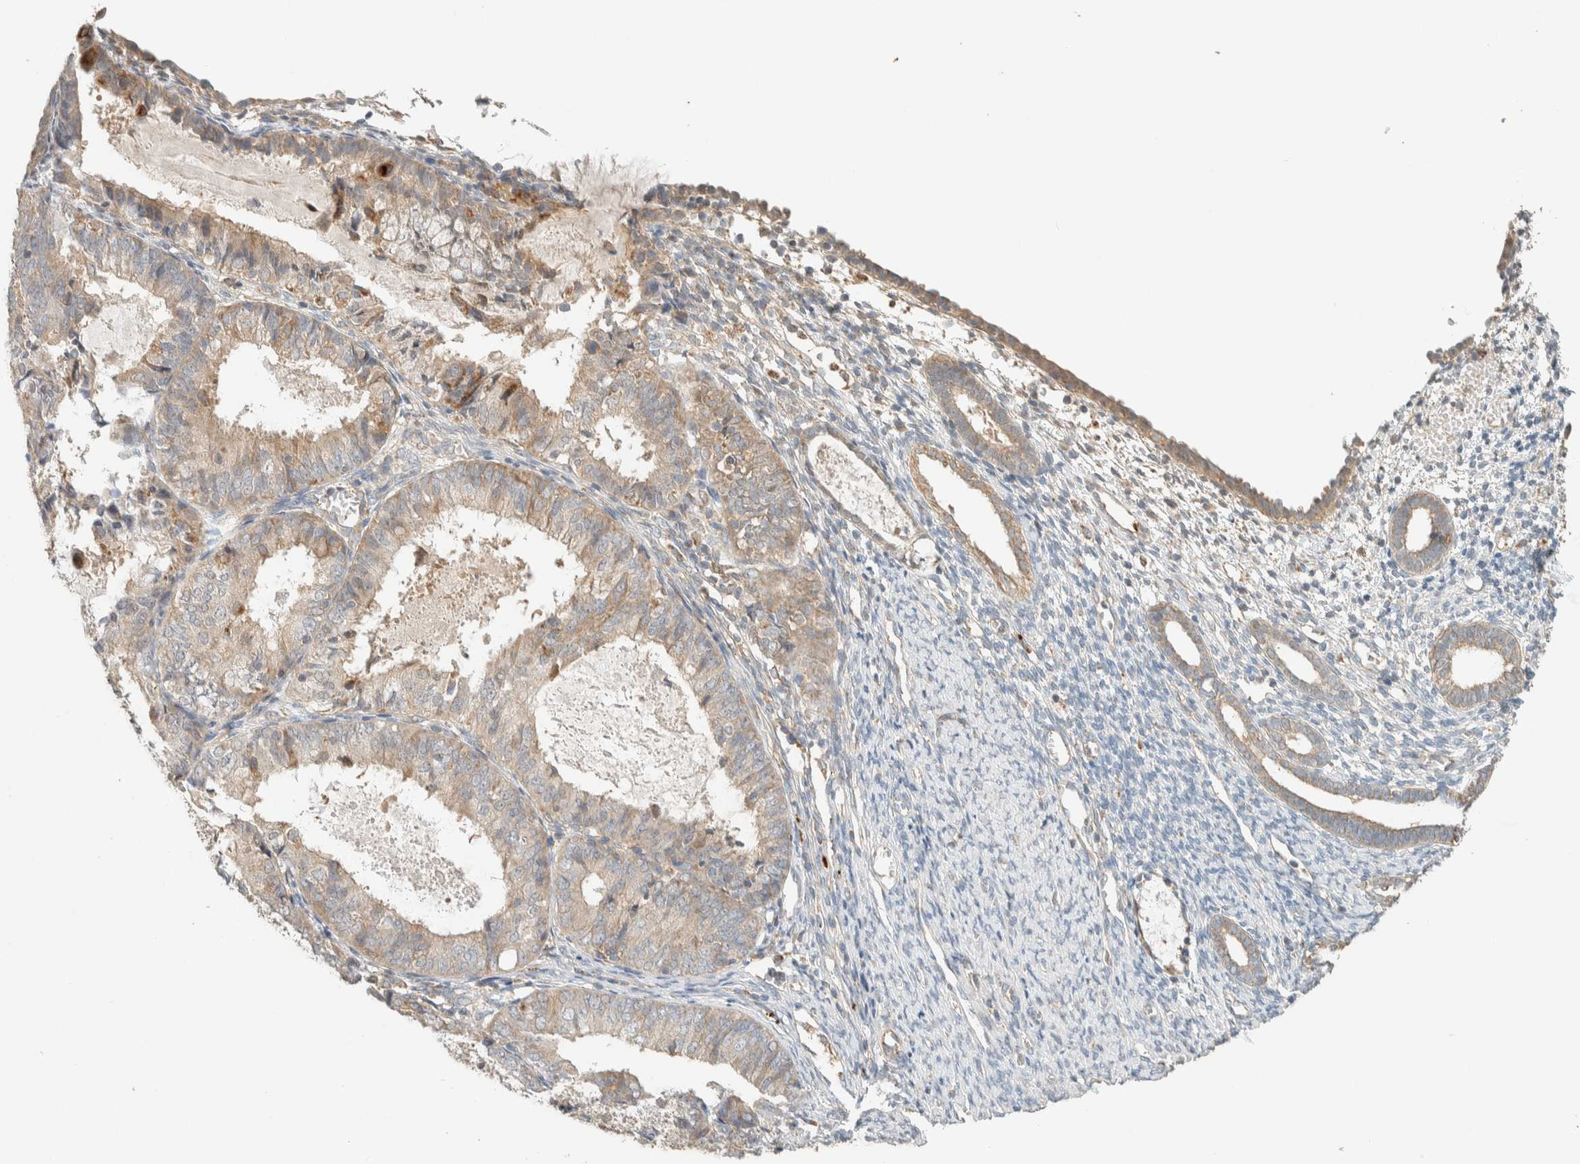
{"staining": {"intensity": "negative", "quantity": "none", "location": "none"}, "tissue": "endometrium", "cell_type": "Cells in endometrial stroma", "image_type": "normal", "snomed": [{"axis": "morphology", "description": "Normal tissue, NOS"}, {"axis": "morphology", "description": "Adenocarcinoma, NOS"}, {"axis": "topography", "description": "Endometrium"}], "caption": "Cells in endometrial stroma are negative for brown protein staining in normal endometrium.", "gene": "PDE7B", "patient": {"sex": "female", "age": 57}}